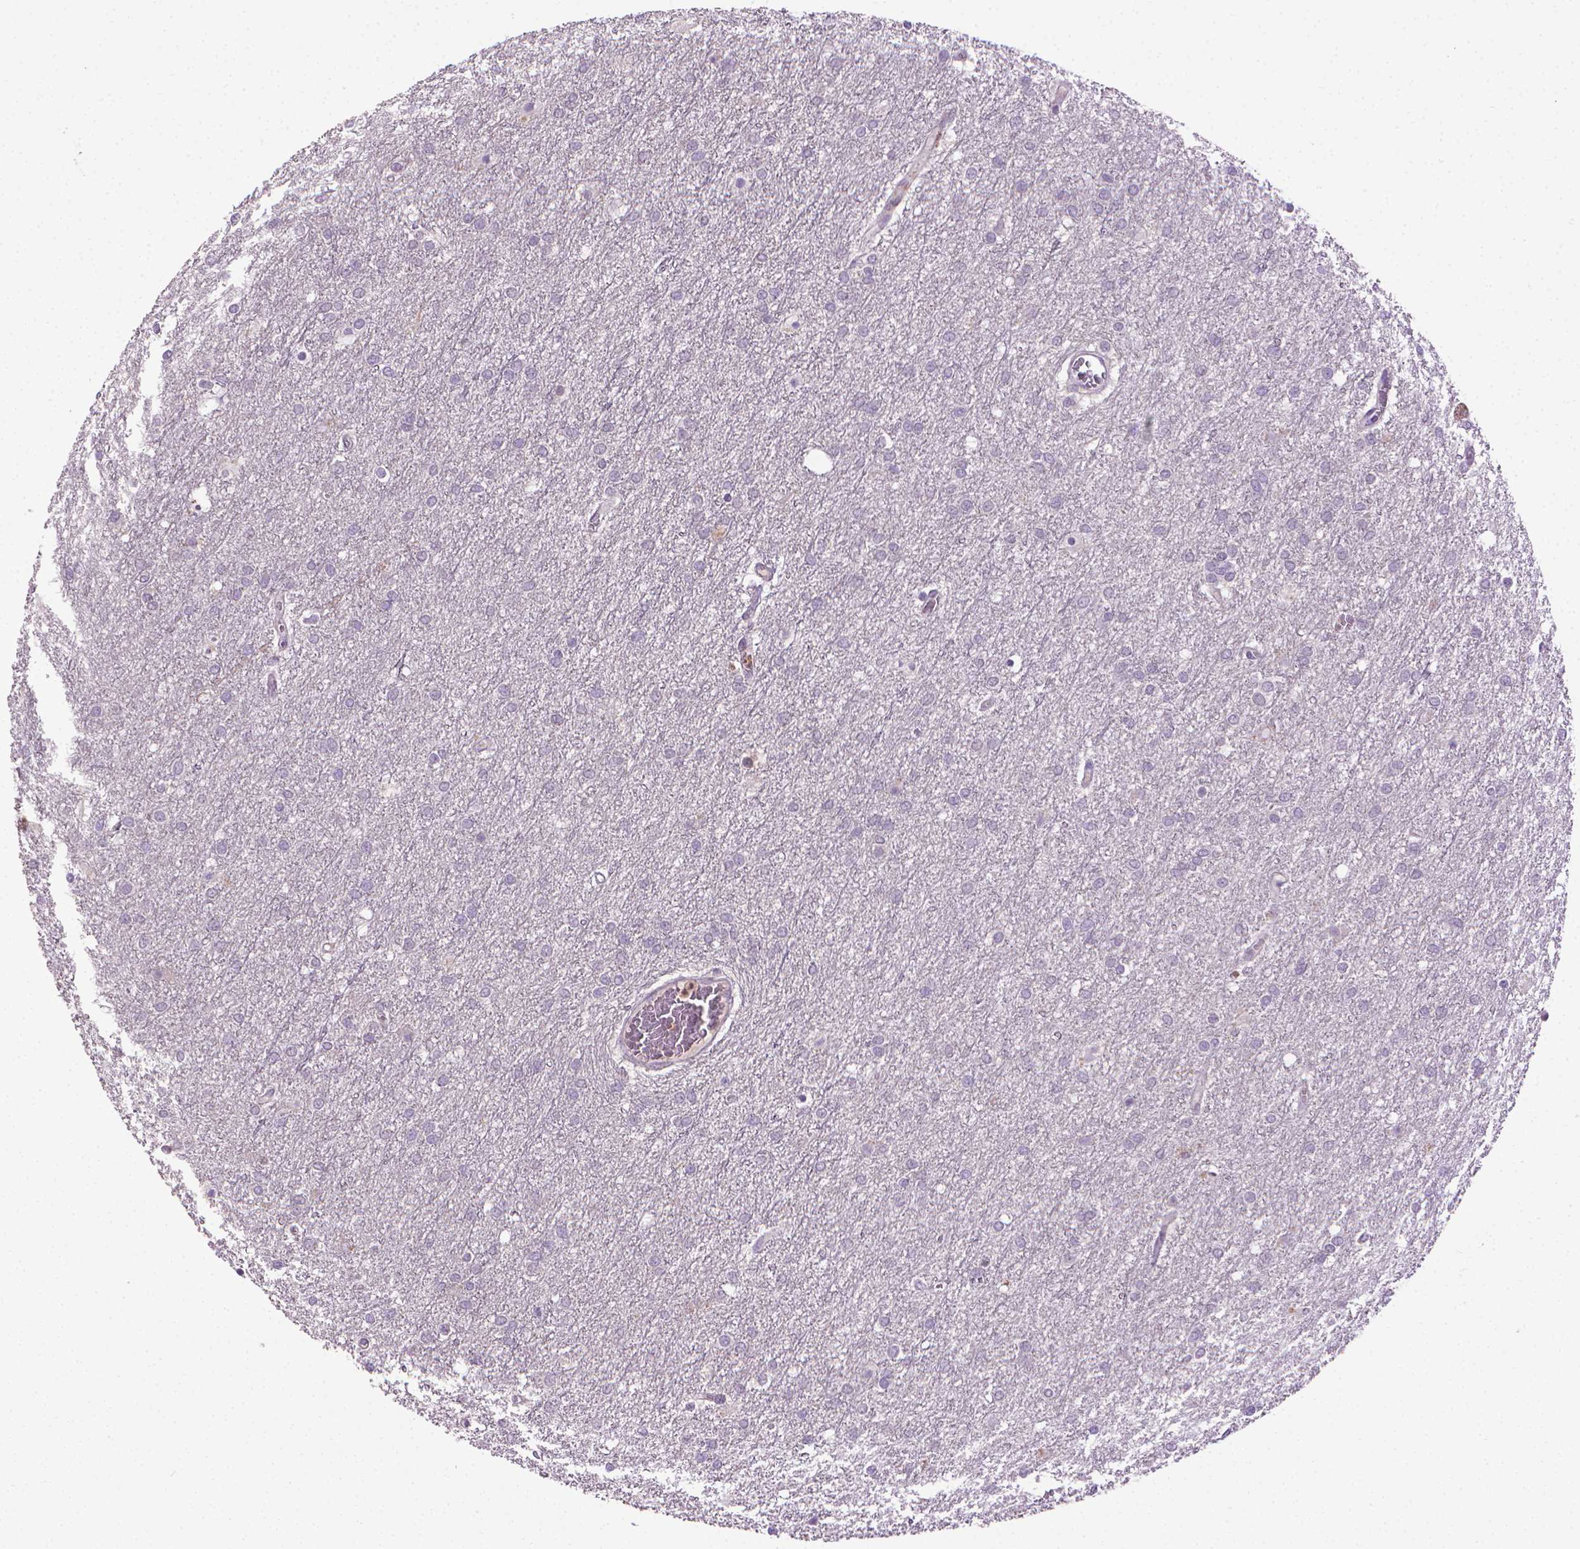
{"staining": {"intensity": "negative", "quantity": "none", "location": "none"}, "tissue": "glioma", "cell_type": "Tumor cells", "image_type": "cancer", "snomed": [{"axis": "morphology", "description": "Glioma, malignant, High grade"}, {"axis": "topography", "description": "Brain"}], "caption": "An image of human malignant glioma (high-grade) is negative for staining in tumor cells. The staining is performed using DAB (3,3'-diaminobenzidine) brown chromogen with nuclei counter-stained in using hematoxylin.", "gene": "CDKN2D", "patient": {"sex": "female", "age": 61}}